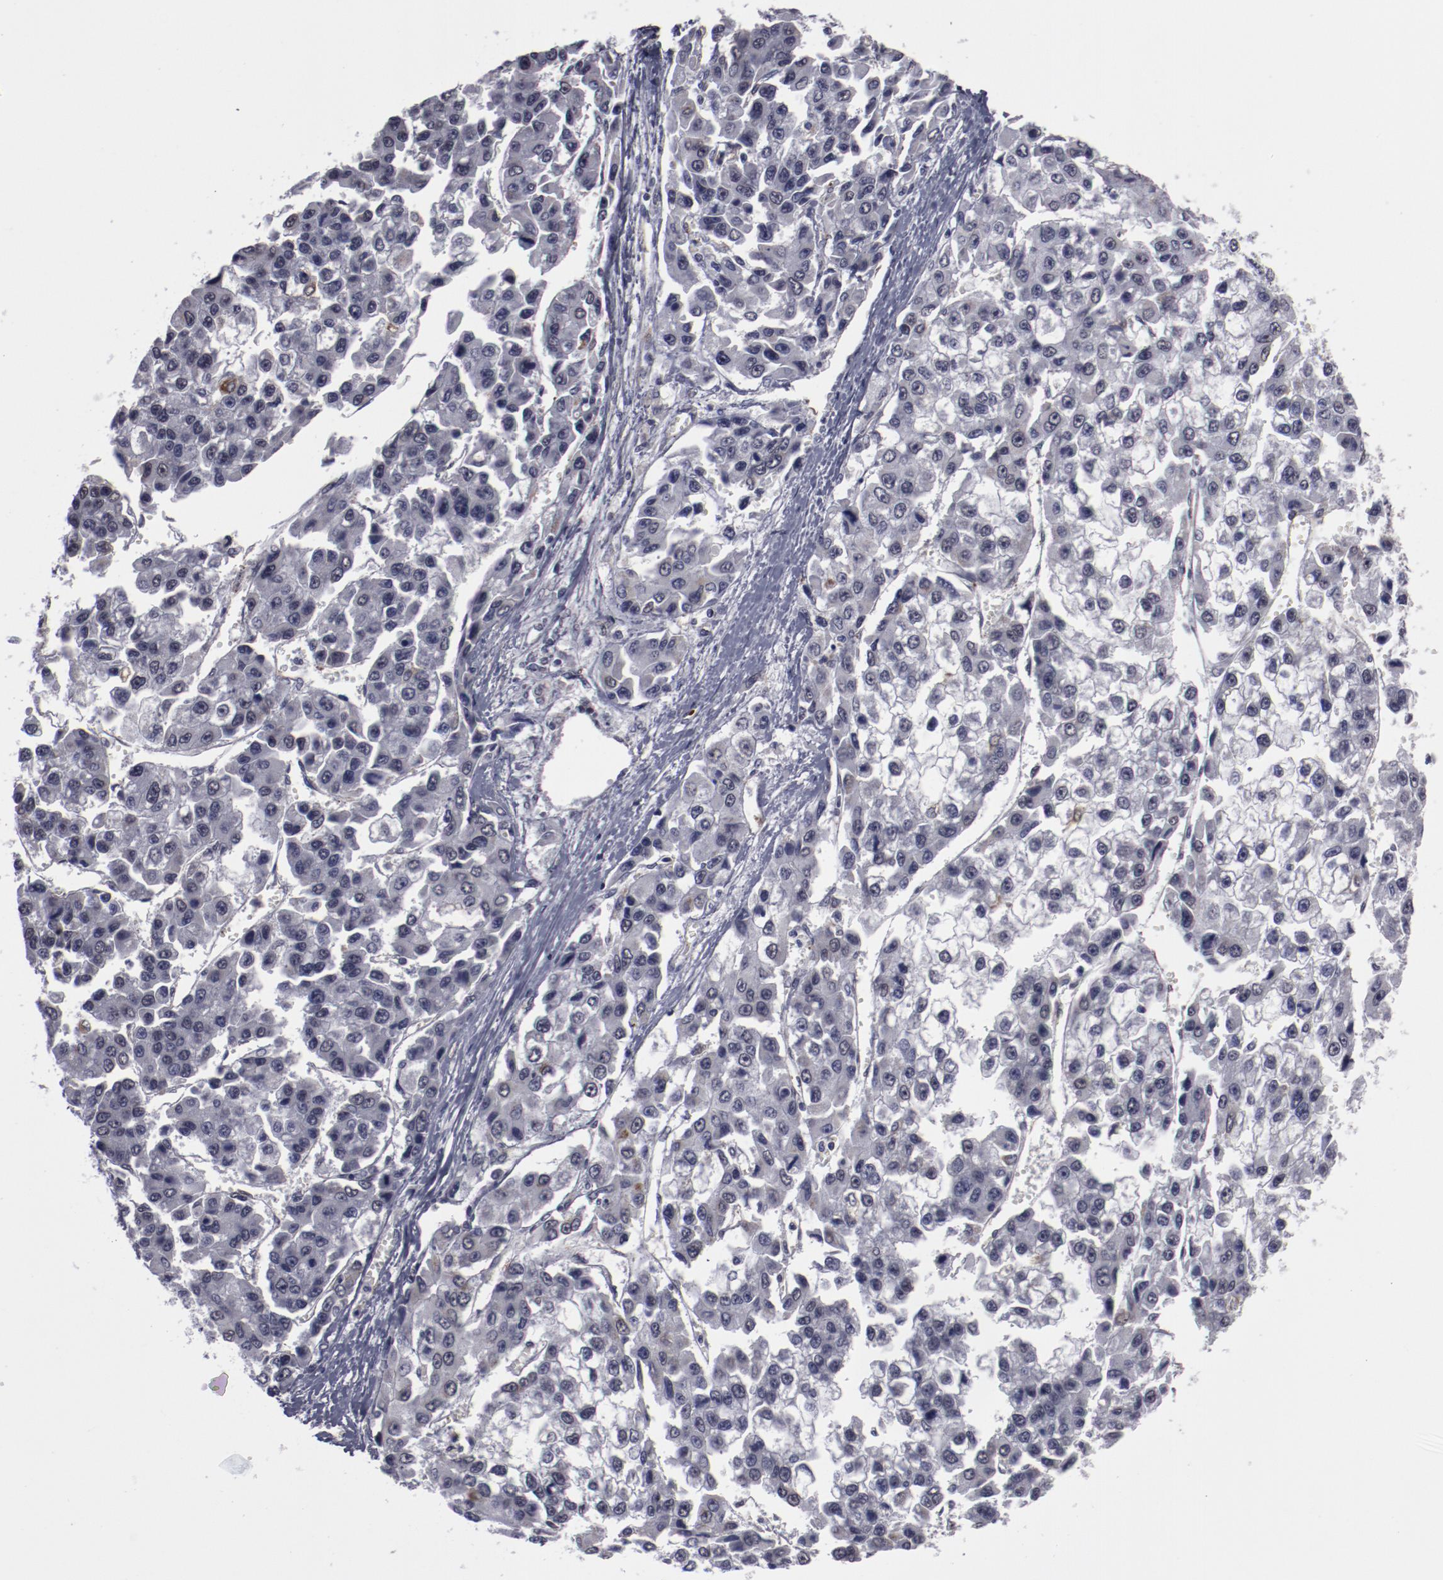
{"staining": {"intensity": "negative", "quantity": "none", "location": "none"}, "tissue": "liver cancer", "cell_type": "Tumor cells", "image_type": "cancer", "snomed": [{"axis": "morphology", "description": "Carcinoma, Hepatocellular, NOS"}, {"axis": "topography", "description": "Liver"}], "caption": "High power microscopy histopathology image of an IHC photomicrograph of liver cancer (hepatocellular carcinoma), revealing no significant positivity in tumor cells. Nuclei are stained in blue.", "gene": "LEF1", "patient": {"sex": "female", "age": 66}}